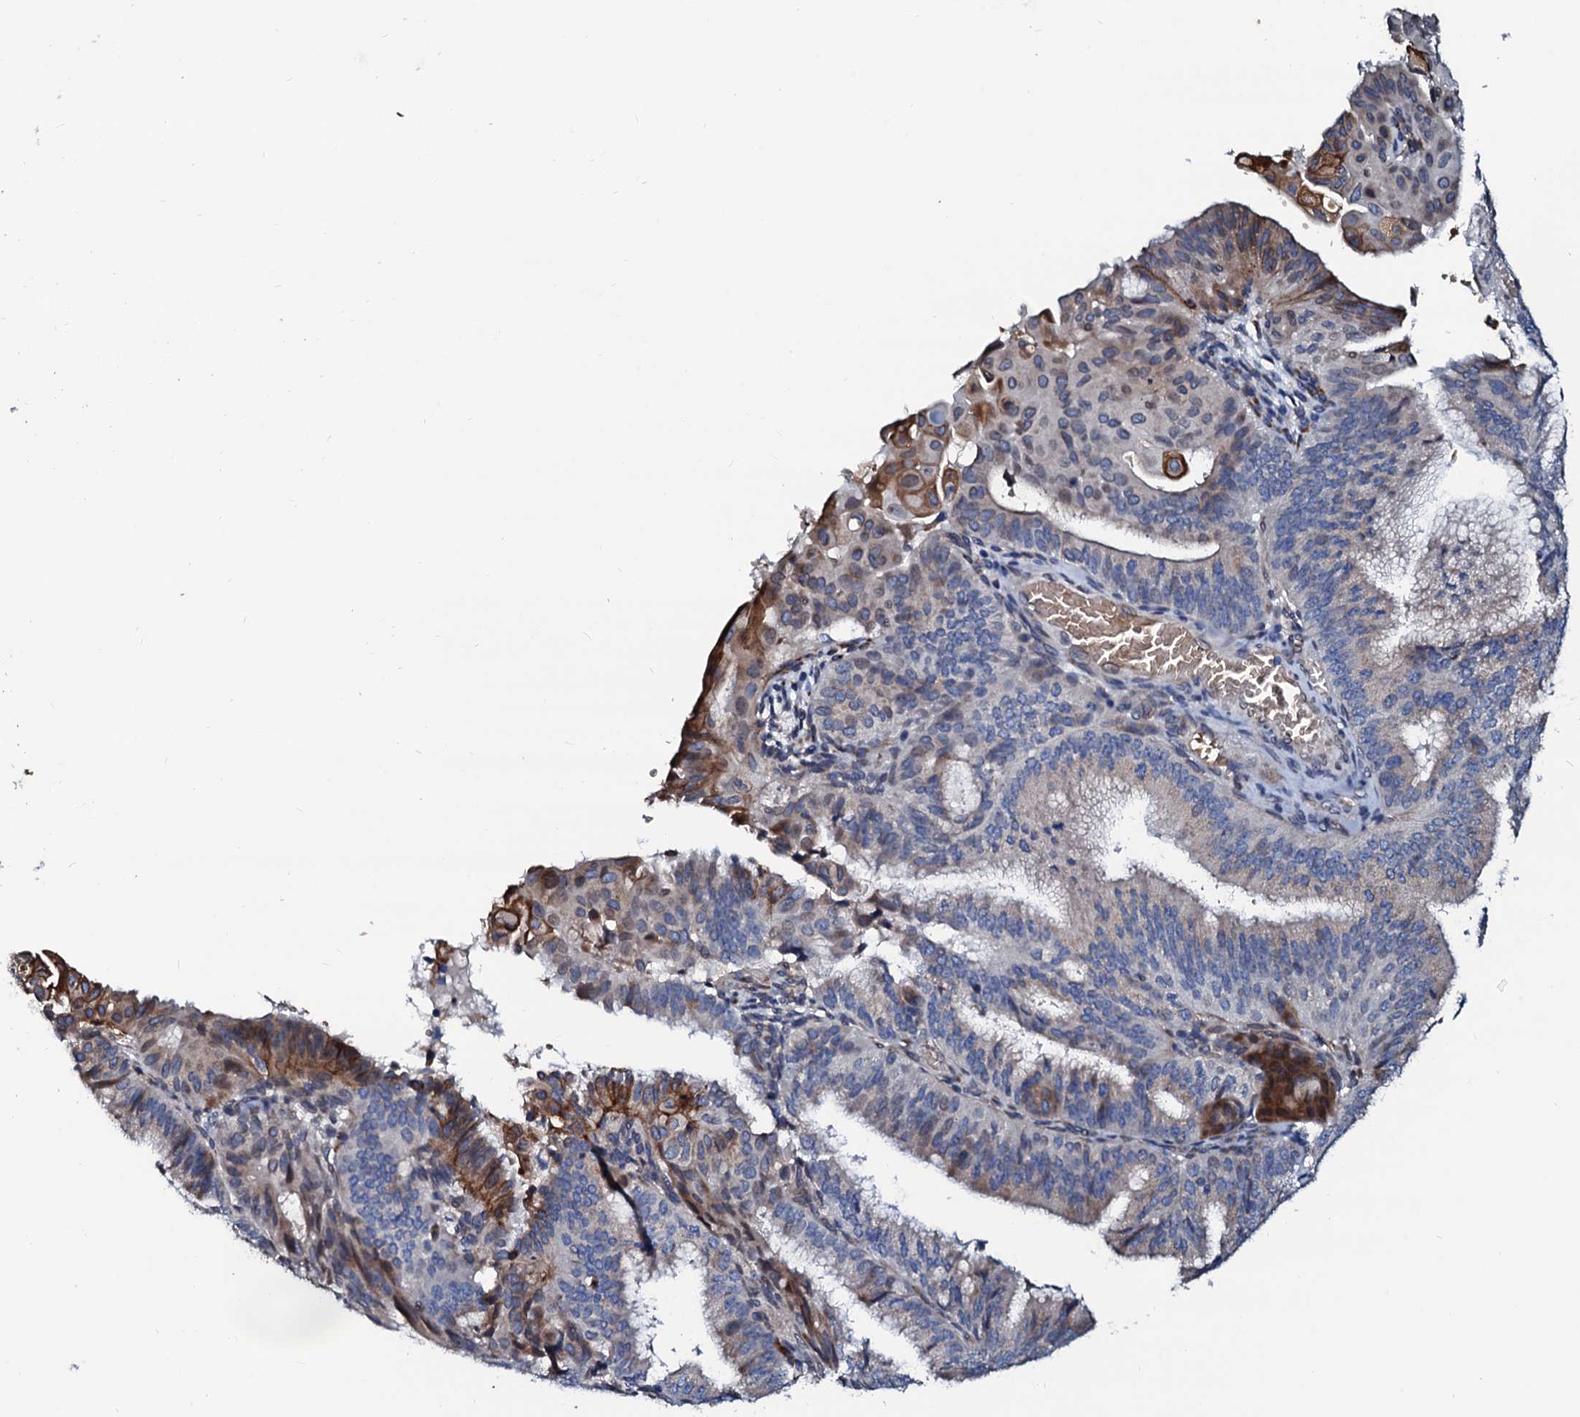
{"staining": {"intensity": "moderate", "quantity": "<25%", "location": "cytoplasmic/membranous"}, "tissue": "endometrial cancer", "cell_type": "Tumor cells", "image_type": "cancer", "snomed": [{"axis": "morphology", "description": "Adenocarcinoma, NOS"}, {"axis": "topography", "description": "Endometrium"}], "caption": "Tumor cells demonstrate low levels of moderate cytoplasmic/membranous staining in approximately <25% of cells in human endometrial adenocarcinoma.", "gene": "NRP2", "patient": {"sex": "female", "age": 49}}